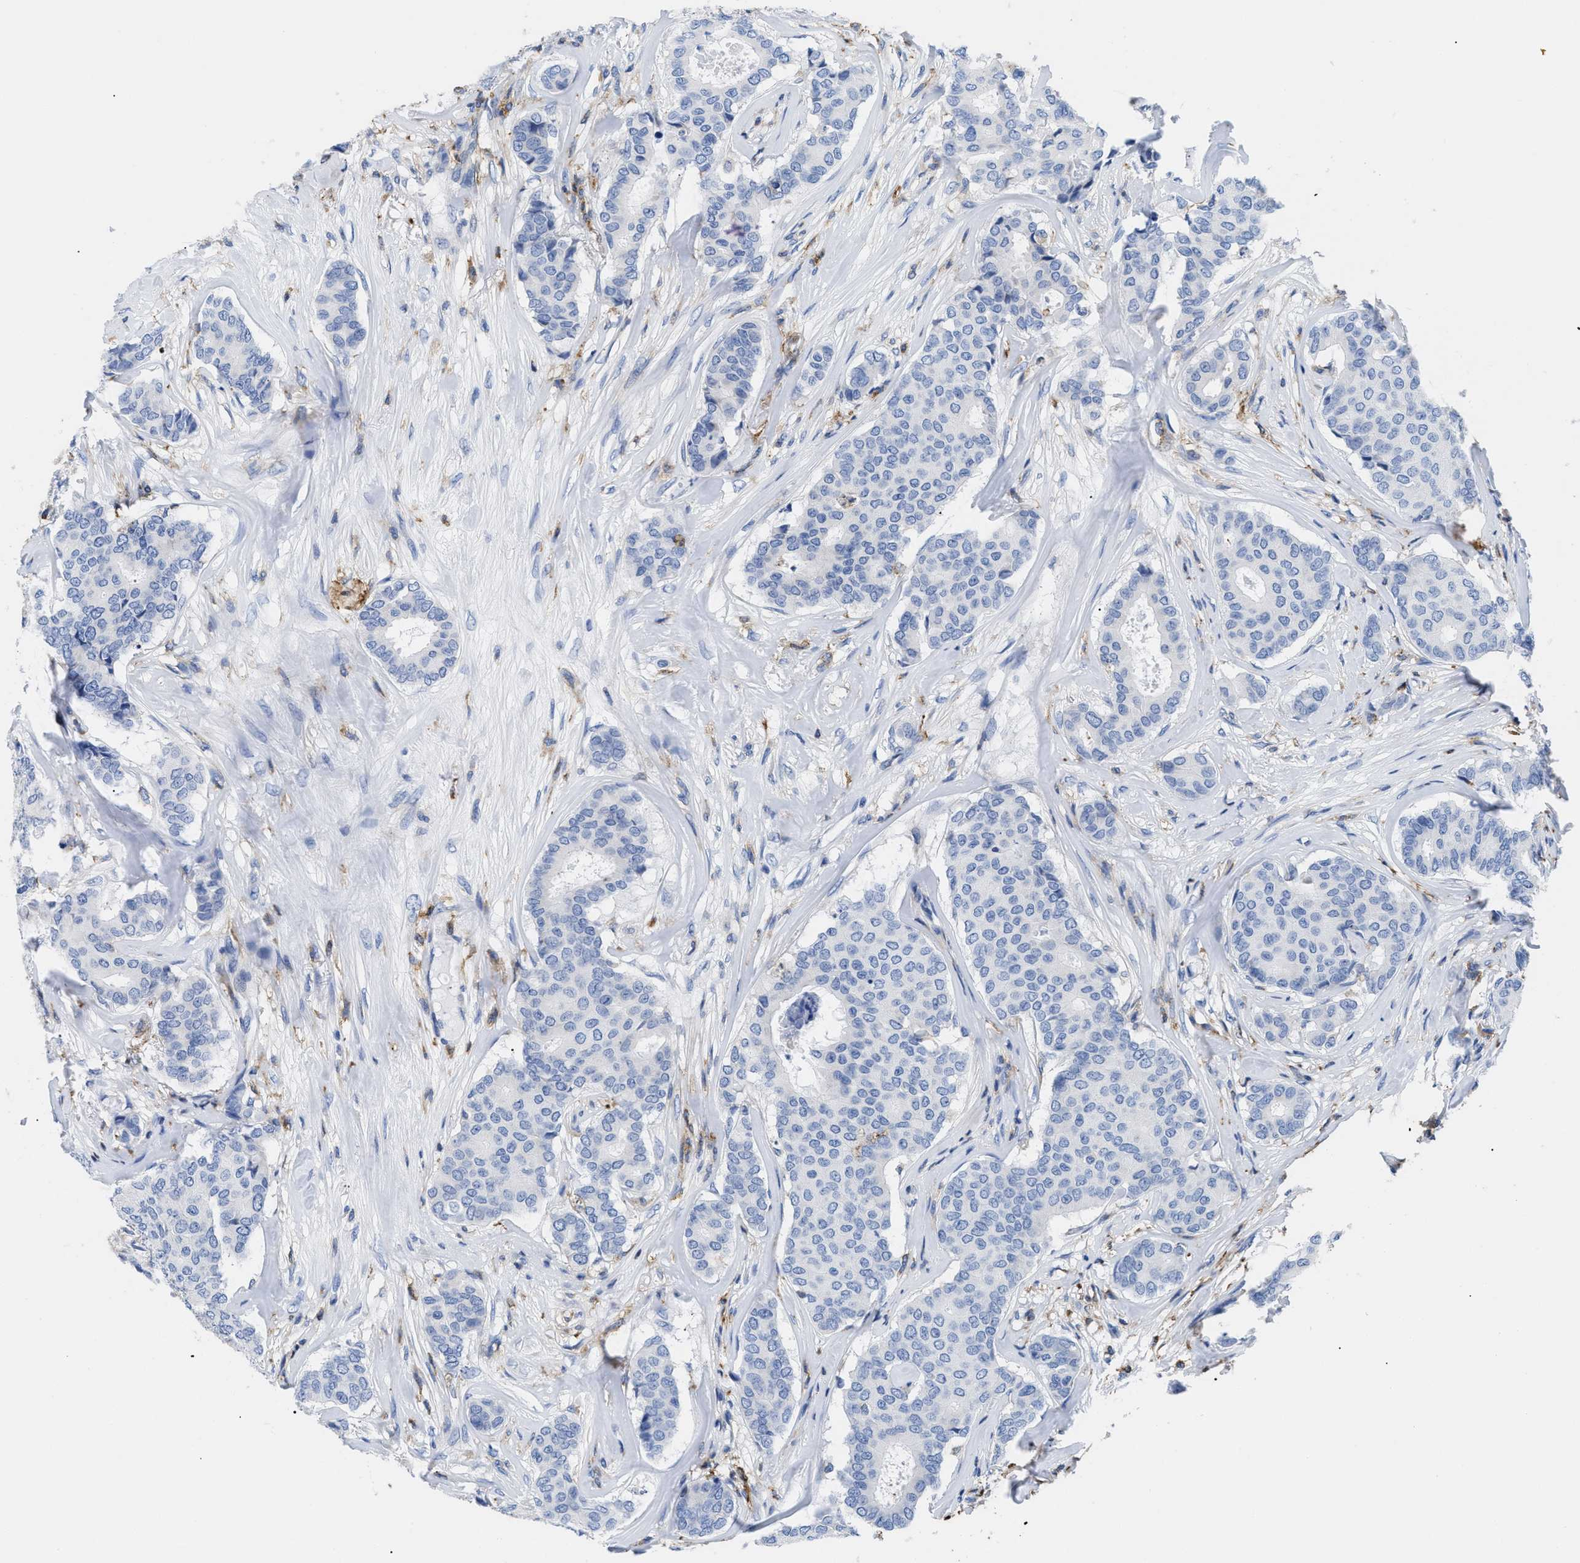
{"staining": {"intensity": "negative", "quantity": "none", "location": "none"}, "tissue": "breast cancer", "cell_type": "Tumor cells", "image_type": "cancer", "snomed": [{"axis": "morphology", "description": "Duct carcinoma"}, {"axis": "topography", "description": "Breast"}], "caption": "Immunohistochemistry histopathology image of neoplastic tissue: breast infiltrating ductal carcinoma stained with DAB displays no significant protein staining in tumor cells.", "gene": "HLA-DPA1", "patient": {"sex": "female", "age": 75}}